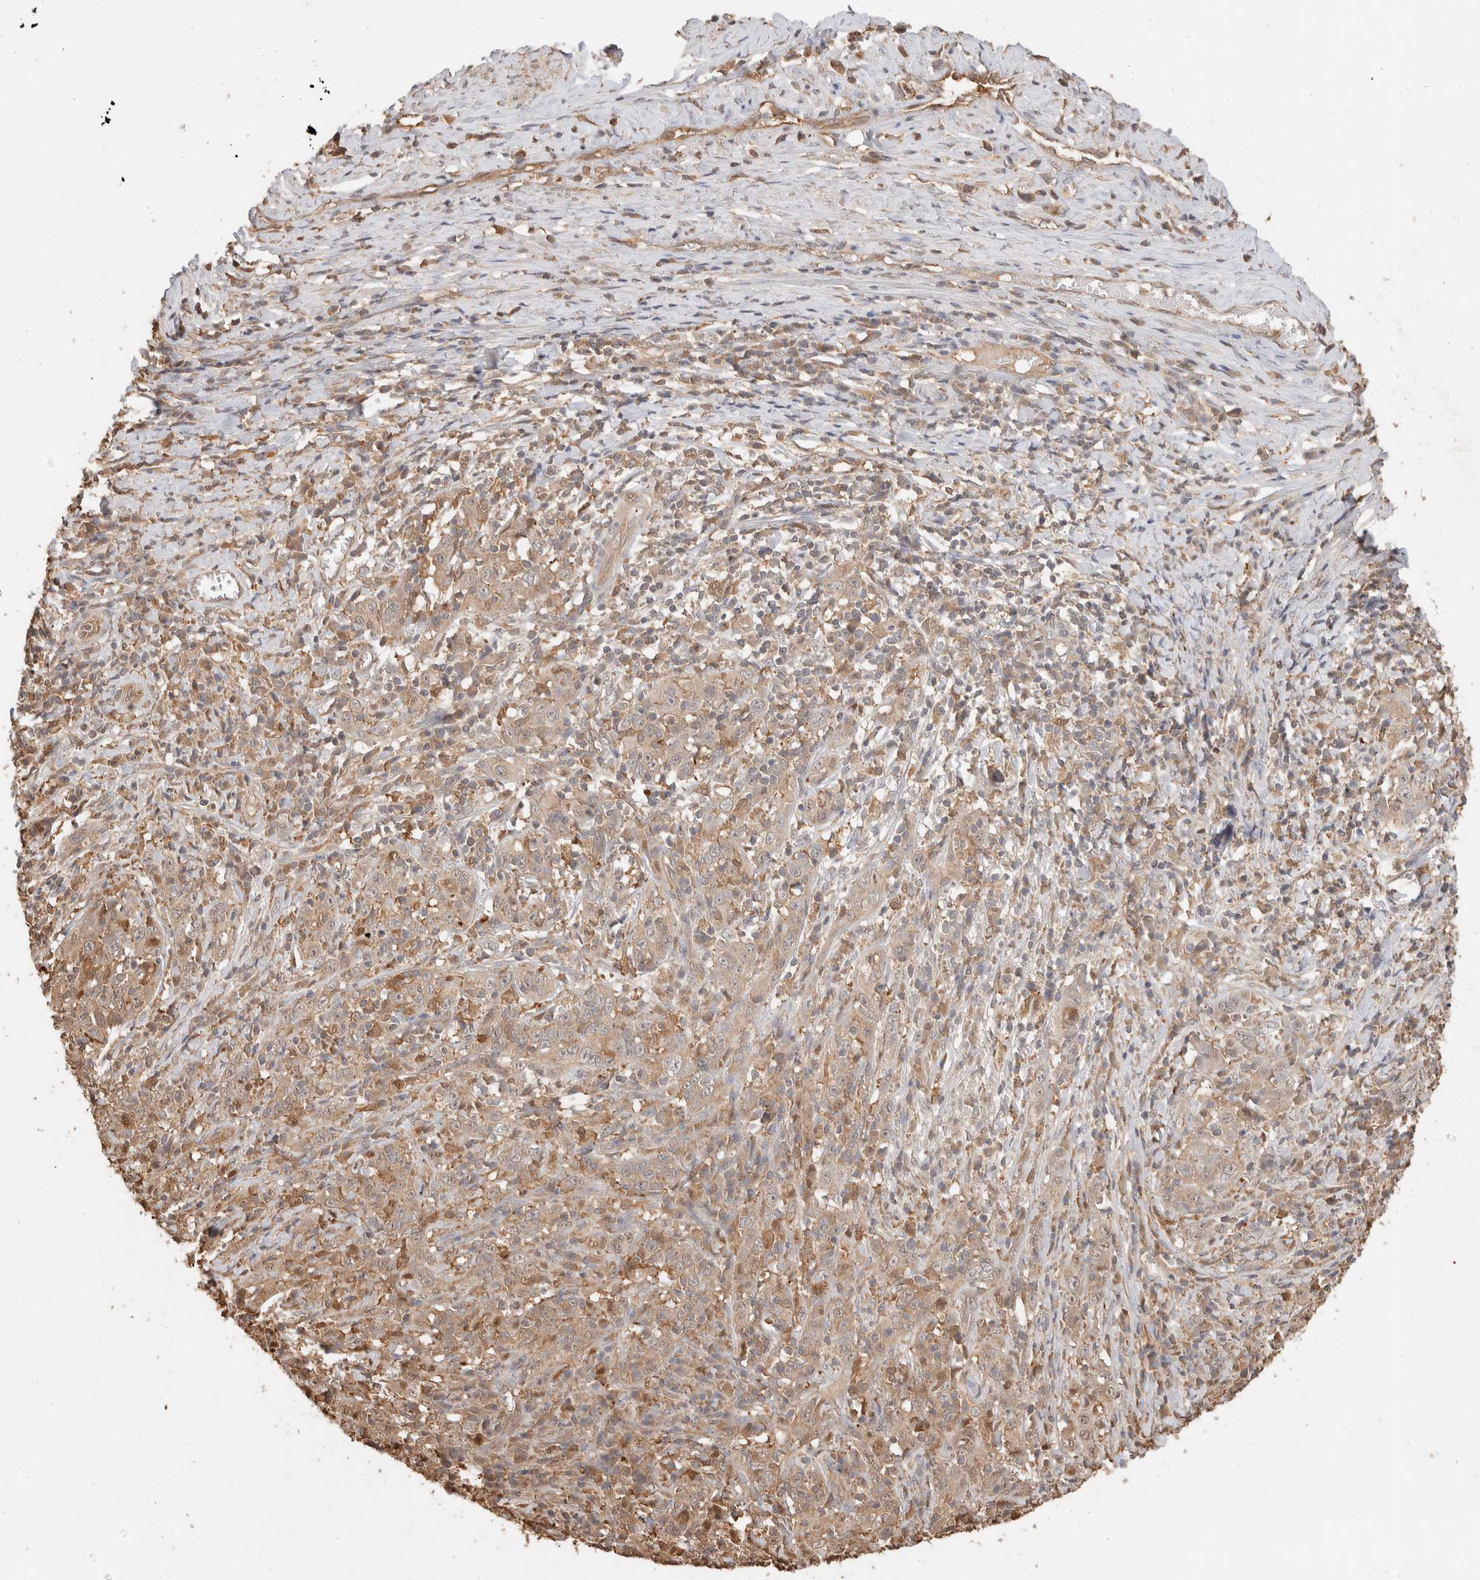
{"staining": {"intensity": "weak", "quantity": ">75%", "location": "cytoplasmic/membranous,nuclear"}, "tissue": "cervical cancer", "cell_type": "Tumor cells", "image_type": "cancer", "snomed": [{"axis": "morphology", "description": "Squamous cell carcinoma, NOS"}, {"axis": "topography", "description": "Cervix"}], "caption": "Brown immunohistochemical staining in human cervical squamous cell carcinoma demonstrates weak cytoplasmic/membranous and nuclear expression in about >75% of tumor cells.", "gene": "YWHAH", "patient": {"sex": "female", "age": 46}}